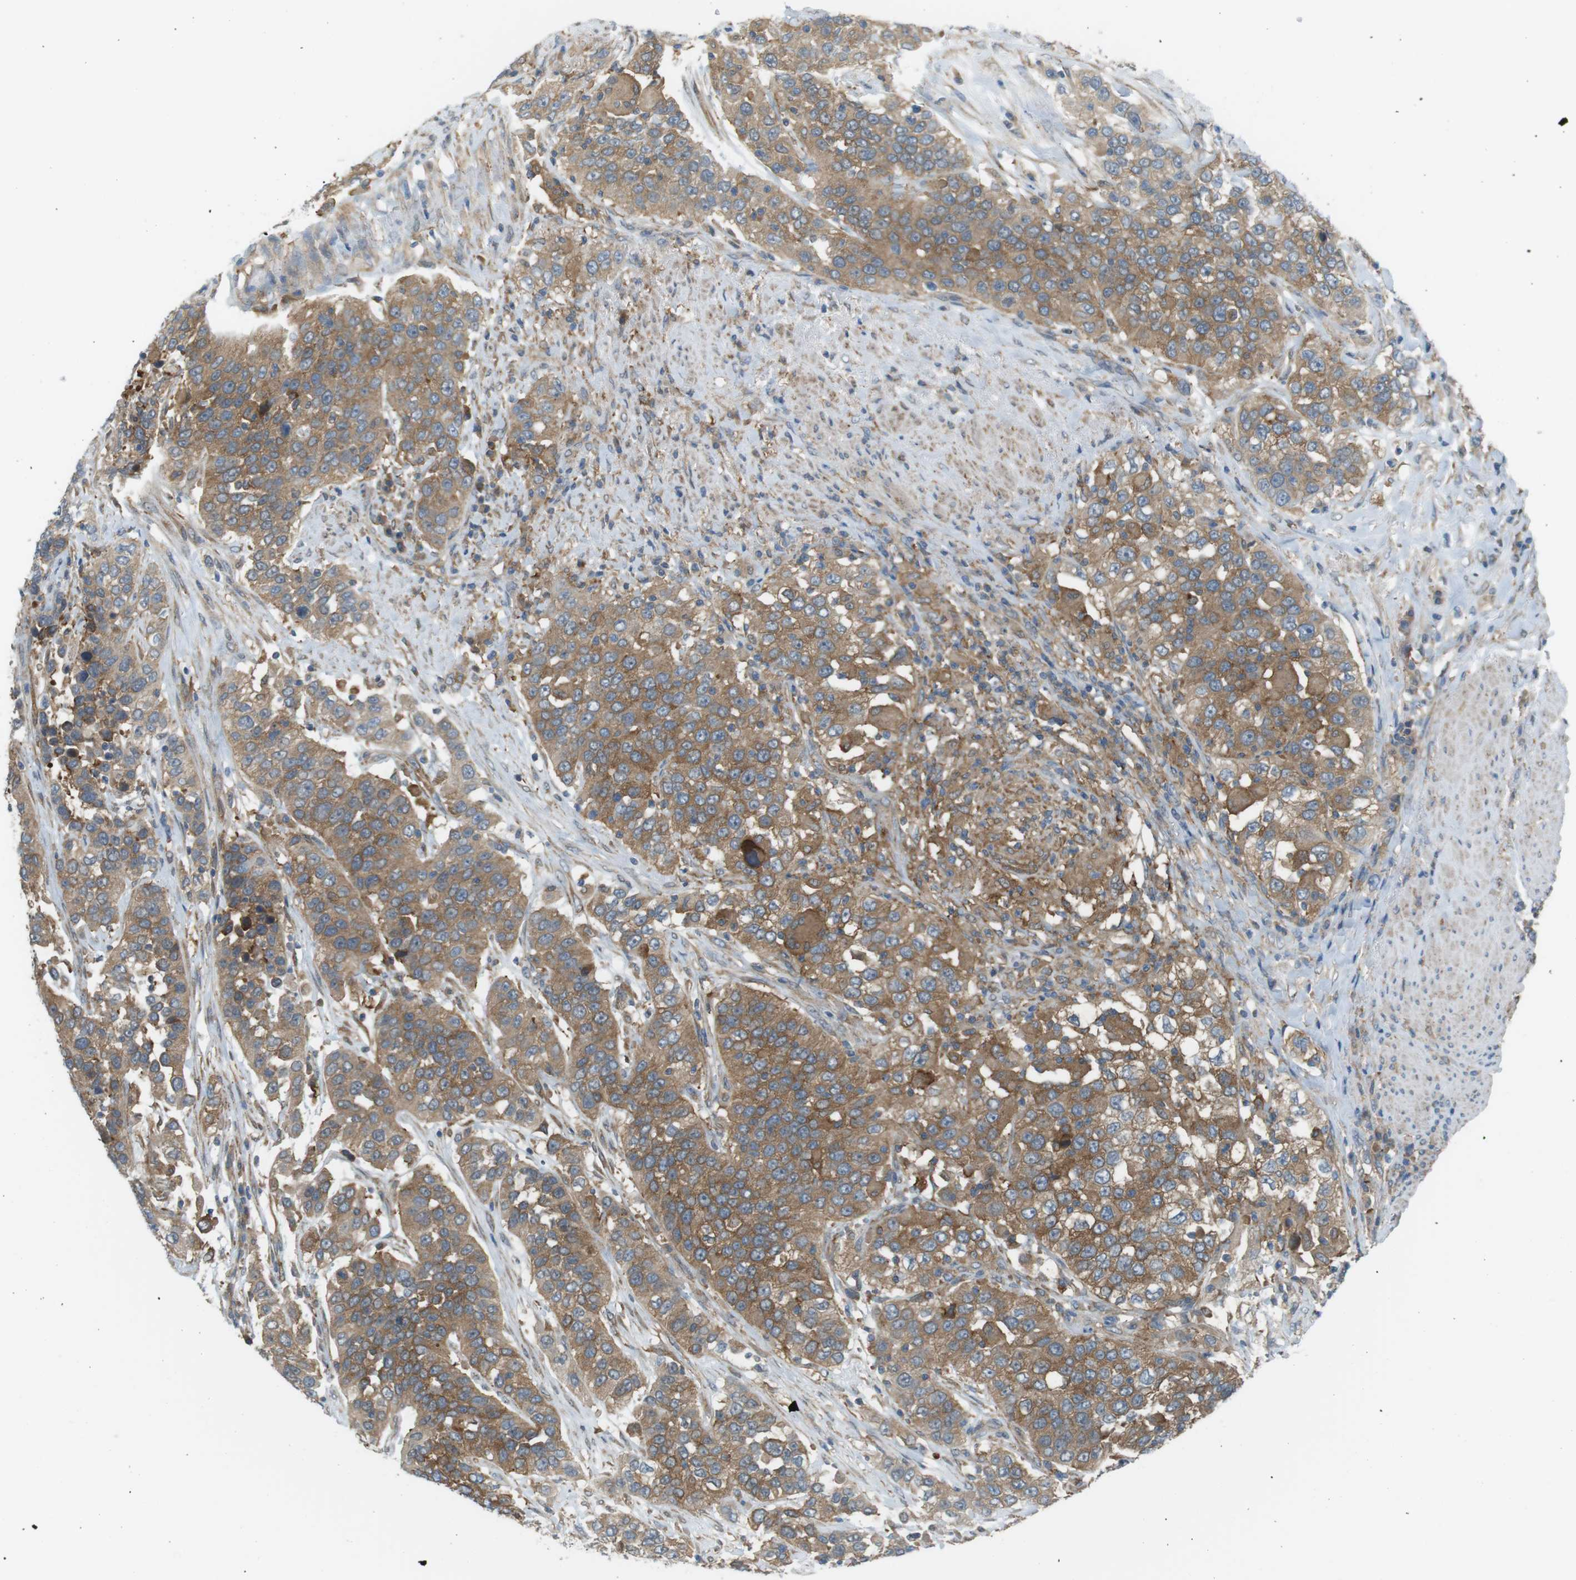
{"staining": {"intensity": "moderate", "quantity": ">75%", "location": "cytoplasmic/membranous"}, "tissue": "urothelial cancer", "cell_type": "Tumor cells", "image_type": "cancer", "snomed": [{"axis": "morphology", "description": "Urothelial carcinoma, High grade"}, {"axis": "topography", "description": "Urinary bladder"}], "caption": "DAB (3,3'-diaminobenzidine) immunohistochemical staining of urothelial cancer reveals moderate cytoplasmic/membranous protein expression in about >75% of tumor cells. Immunohistochemistry stains the protein in brown and the nuclei are stained blue.", "gene": "PEPD", "patient": {"sex": "female", "age": 80}}